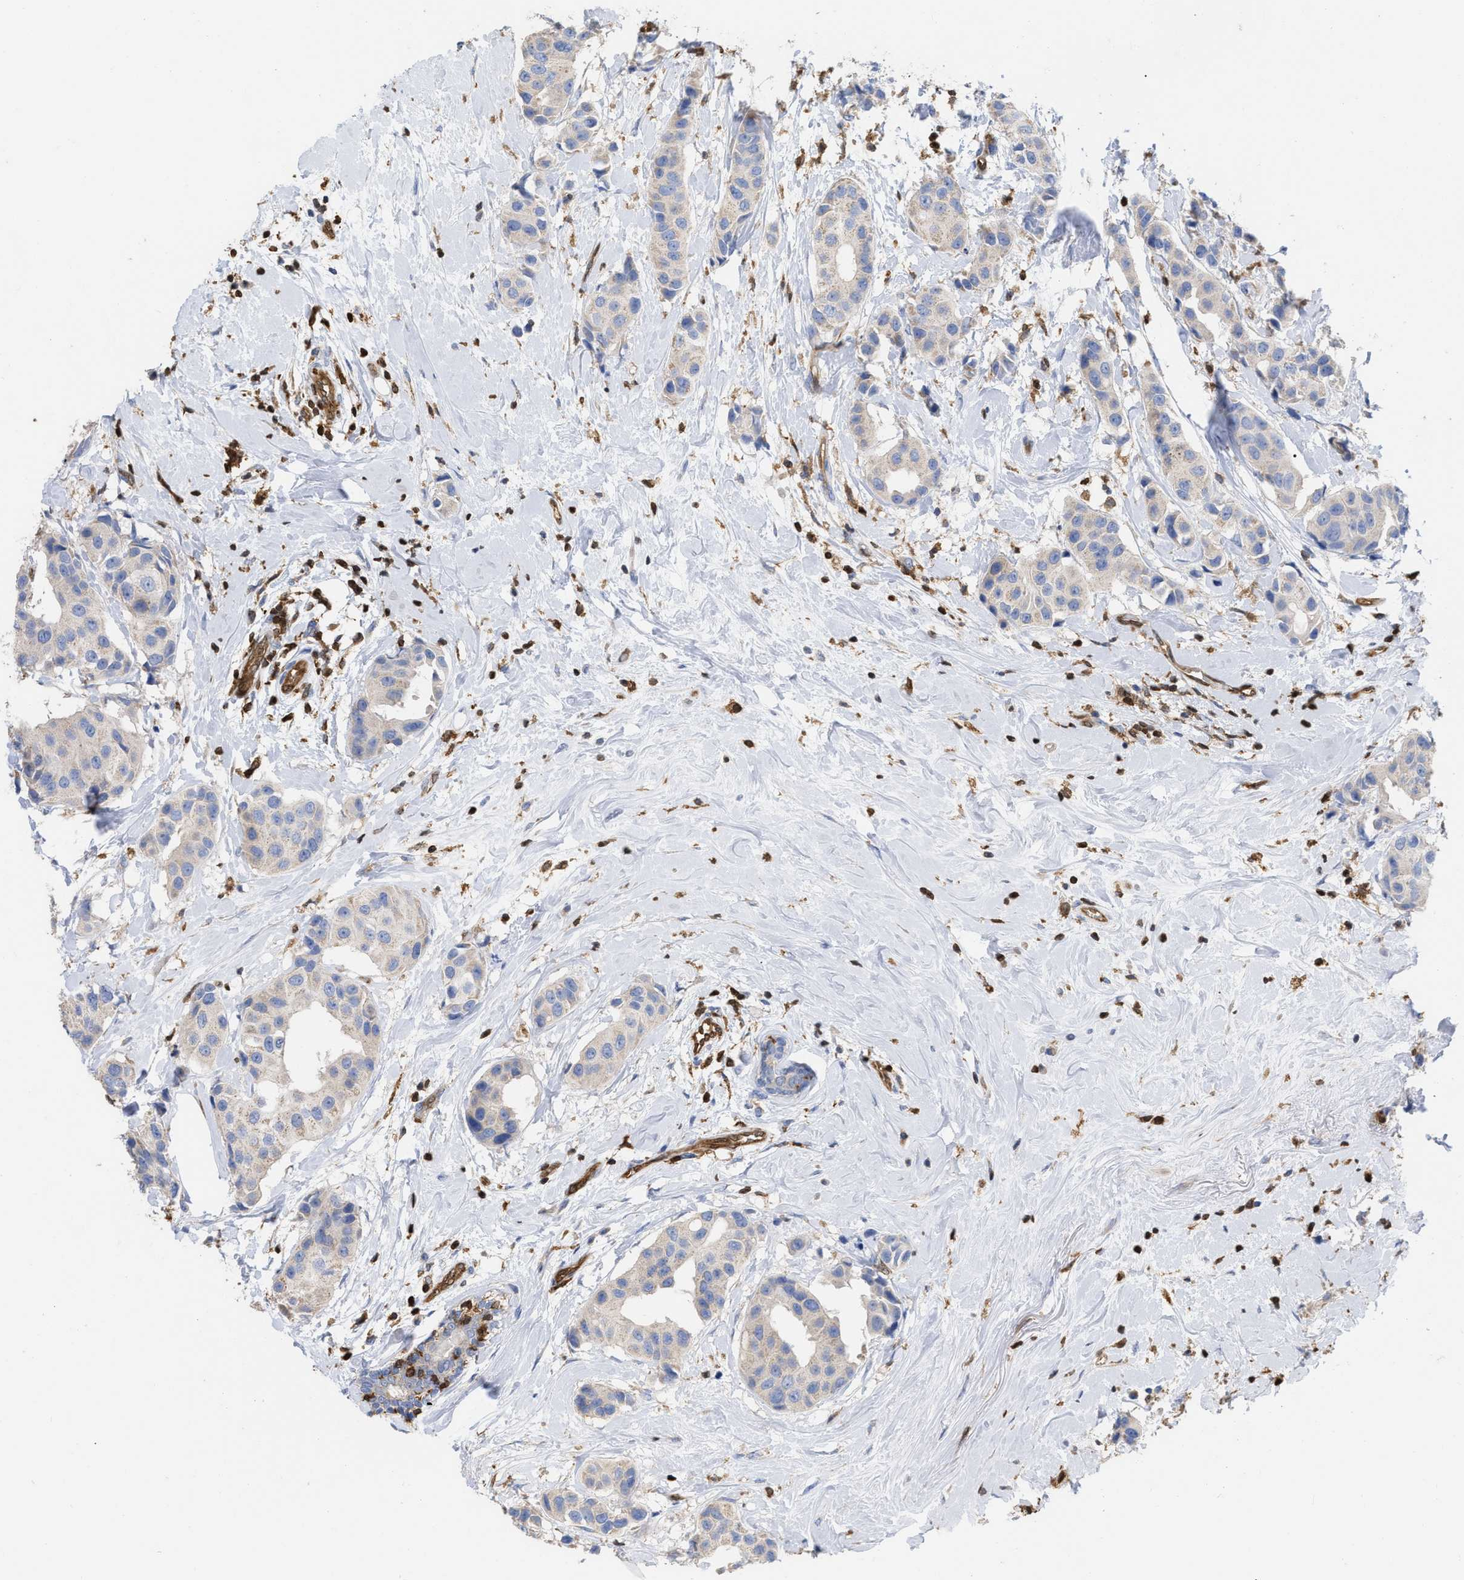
{"staining": {"intensity": "negative", "quantity": "none", "location": "none"}, "tissue": "breast cancer", "cell_type": "Tumor cells", "image_type": "cancer", "snomed": [{"axis": "morphology", "description": "Normal tissue, NOS"}, {"axis": "morphology", "description": "Duct carcinoma"}, {"axis": "topography", "description": "Breast"}], "caption": "IHC photomicrograph of neoplastic tissue: infiltrating ductal carcinoma (breast) stained with DAB (3,3'-diaminobenzidine) shows no significant protein positivity in tumor cells.", "gene": "GIMAP4", "patient": {"sex": "female", "age": 39}}